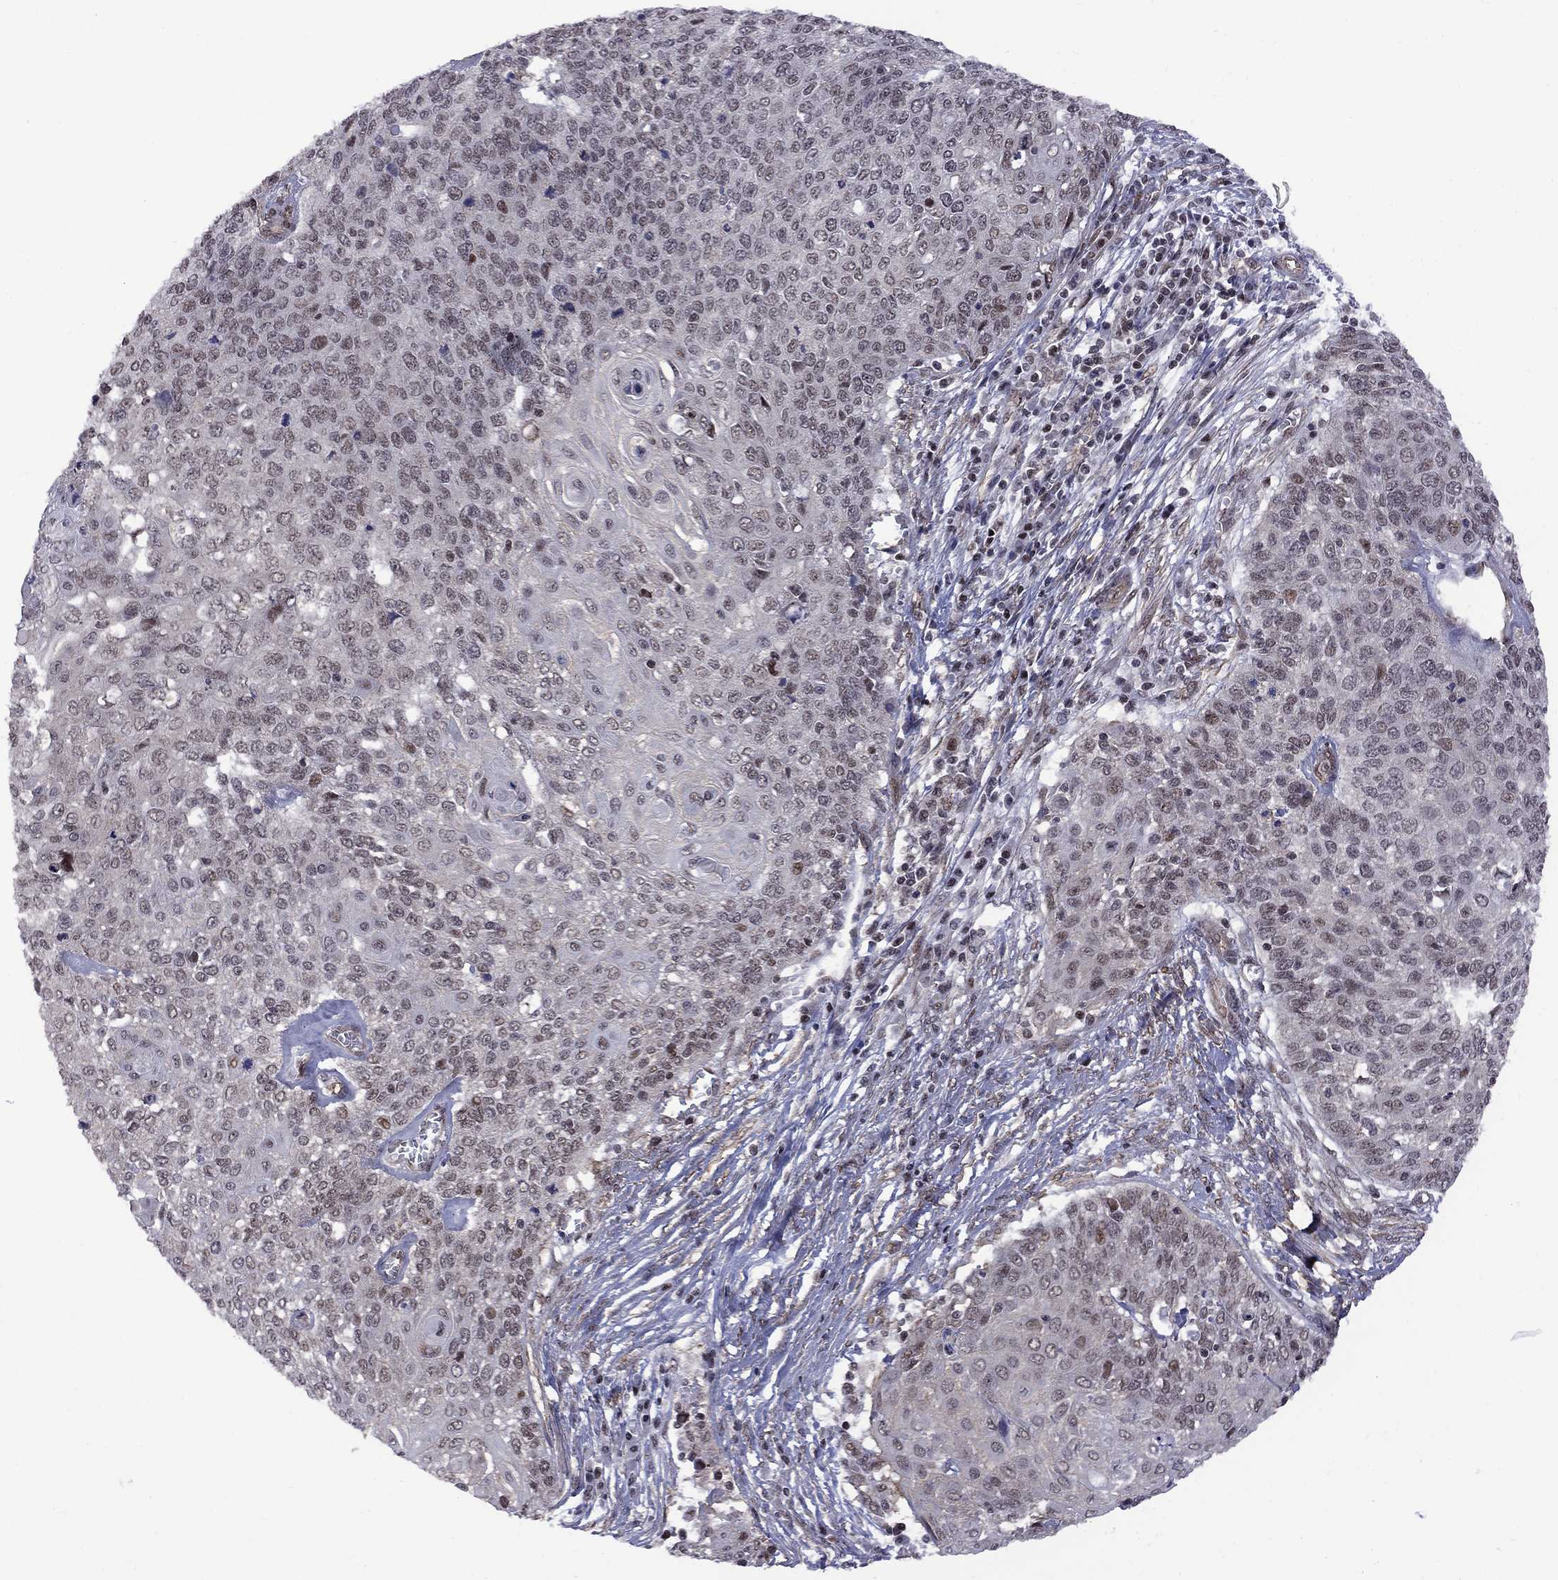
{"staining": {"intensity": "moderate", "quantity": "<25%", "location": "nuclear"}, "tissue": "cervical cancer", "cell_type": "Tumor cells", "image_type": "cancer", "snomed": [{"axis": "morphology", "description": "Squamous cell carcinoma, NOS"}, {"axis": "topography", "description": "Cervix"}], "caption": "High-magnification brightfield microscopy of cervical cancer stained with DAB (3,3'-diaminobenzidine) (brown) and counterstained with hematoxylin (blue). tumor cells exhibit moderate nuclear staining is seen in approximately<25% of cells.", "gene": "BRF1", "patient": {"sex": "female", "age": 39}}